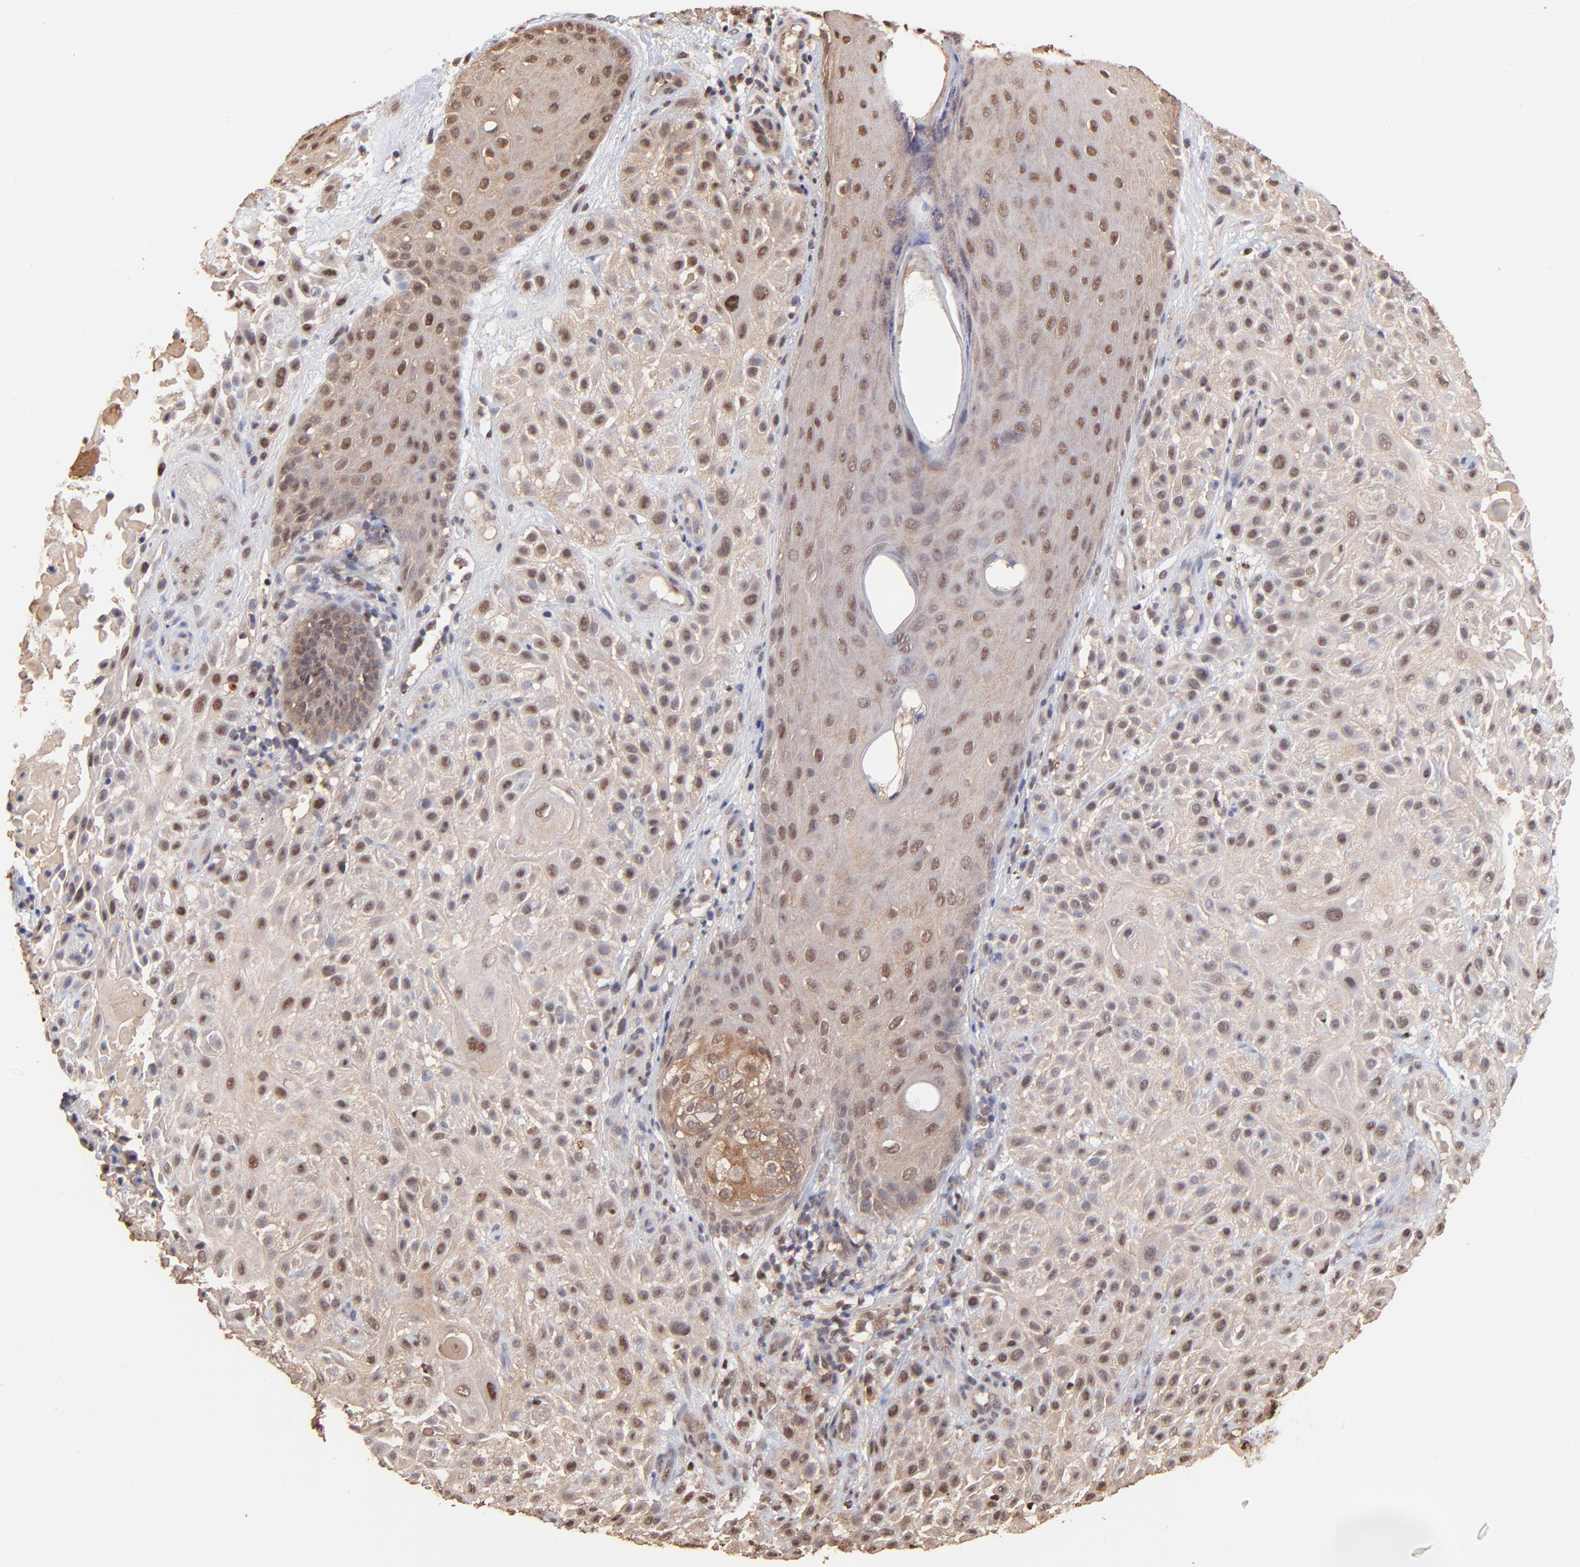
{"staining": {"intensity": "moderate", "quantity": ">75%", "location": "cytoplasmic/membranous,nuclear"}, "tissue": "skin cancer", "cell_type": "Tumor cells", "image_type": "cancer", "snomed": [{"axis": "morphology", "description": "Squamous cell carcinoma, NOS"}, {"axis": "topography", "description": "Skin"}], "caption": "Moderate cytoplasmic/membranous and nuclear protein expression is appreciated in approximately >75% of tumor cells in skin cancer (squamous cell carcinoma).", "gene": "PSMA6", "patient": {"sex": "female", "age": 42}}